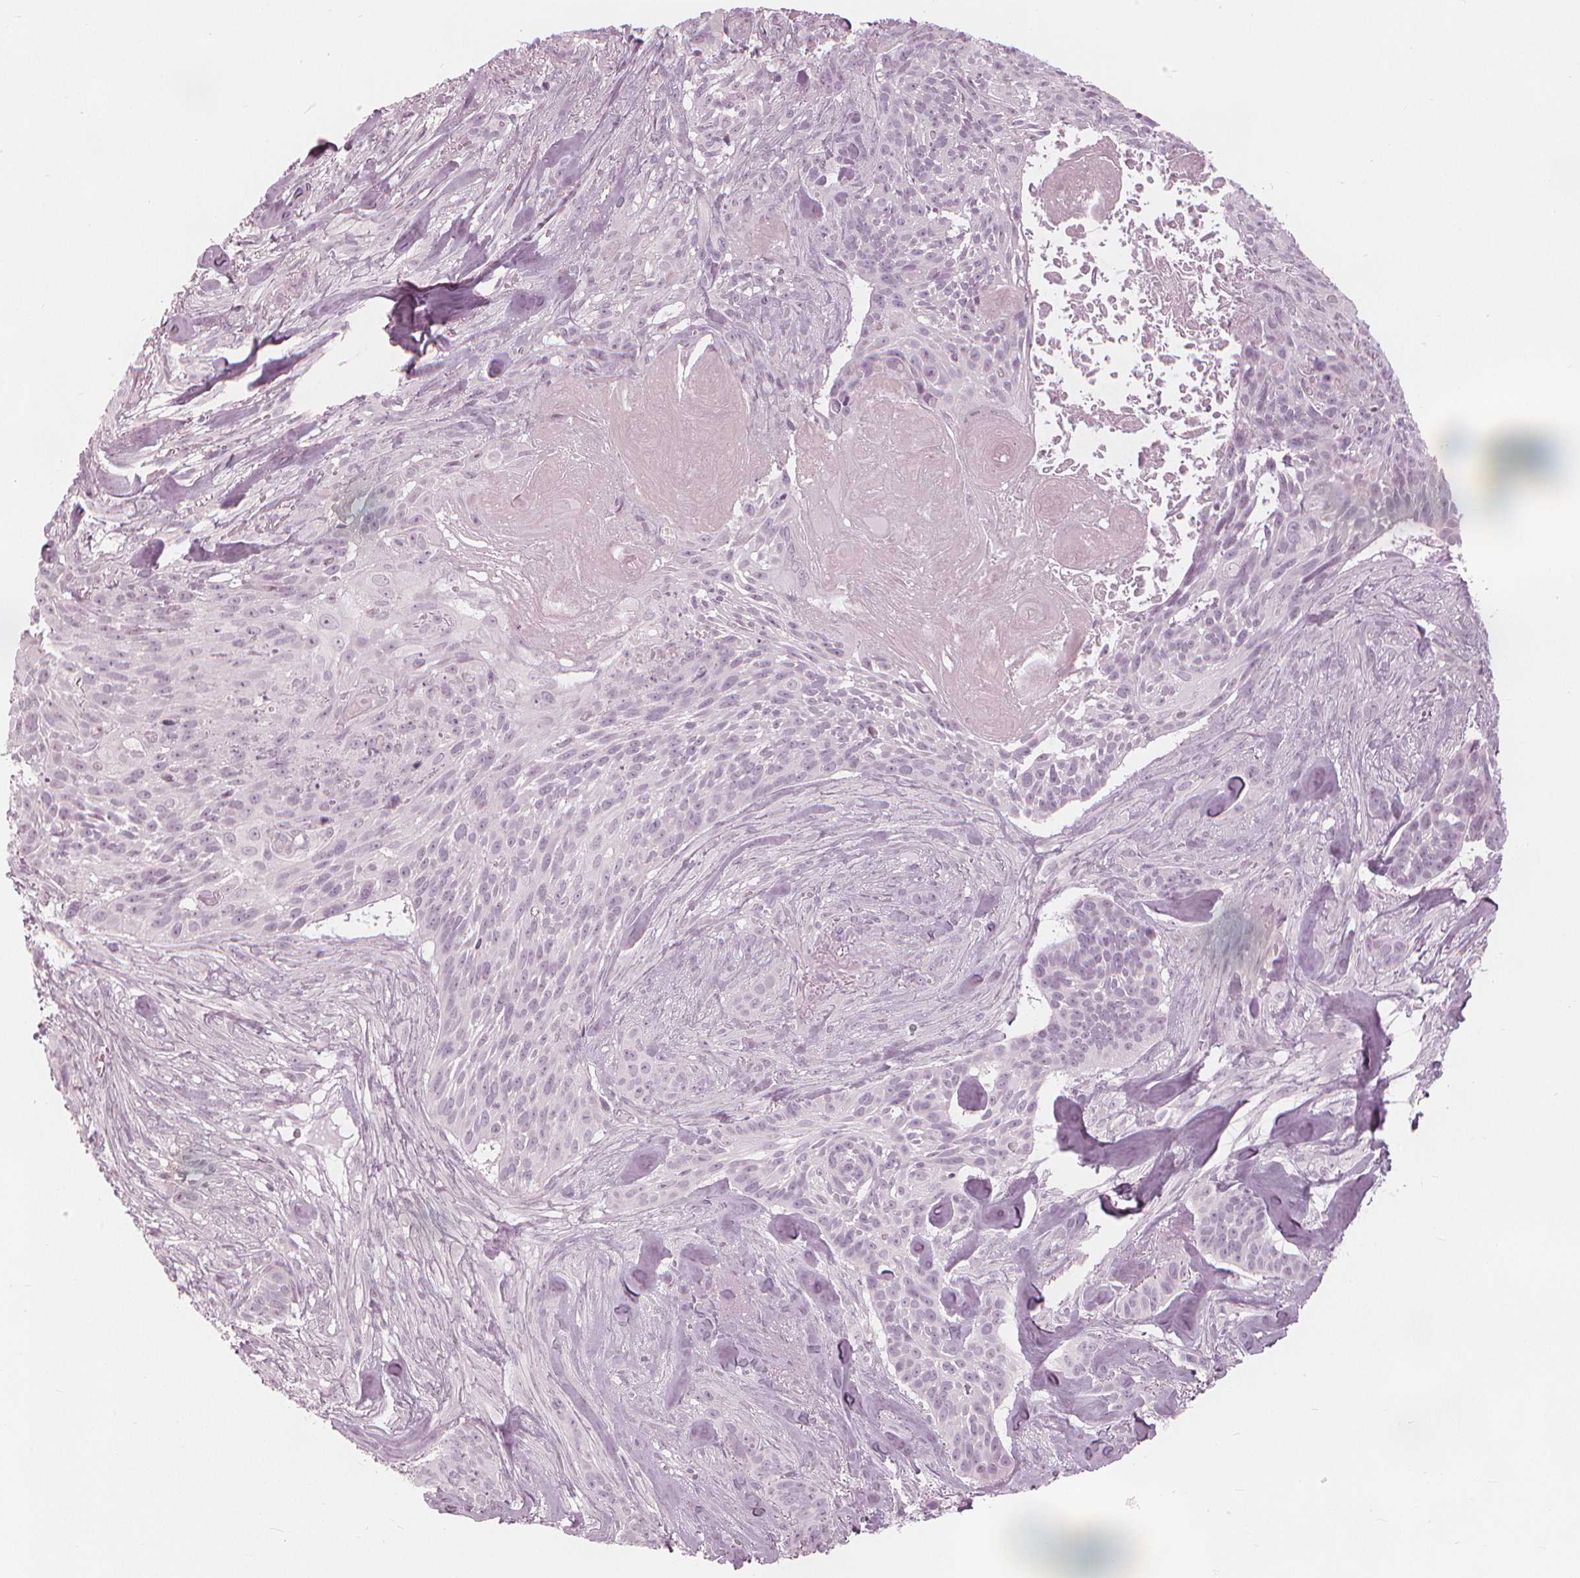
{"staining": {"intensity": "negative", "quantity": "none", "location": "none"}, "tissue": "skin cancer", "cell_type": "Tumor cells", "image_type": "cancer", "snomed": [{"axis": "morphology", "description": "Basal cell carcinoma"}, {"axis": "topography", "description": "Skin"}], "caption": "Immunohistochemical staining of skin cancer demonstrates no significant staining in tumor cells.", "gene": "PAEP", "patient": {"sex": "male", "age": 87}}